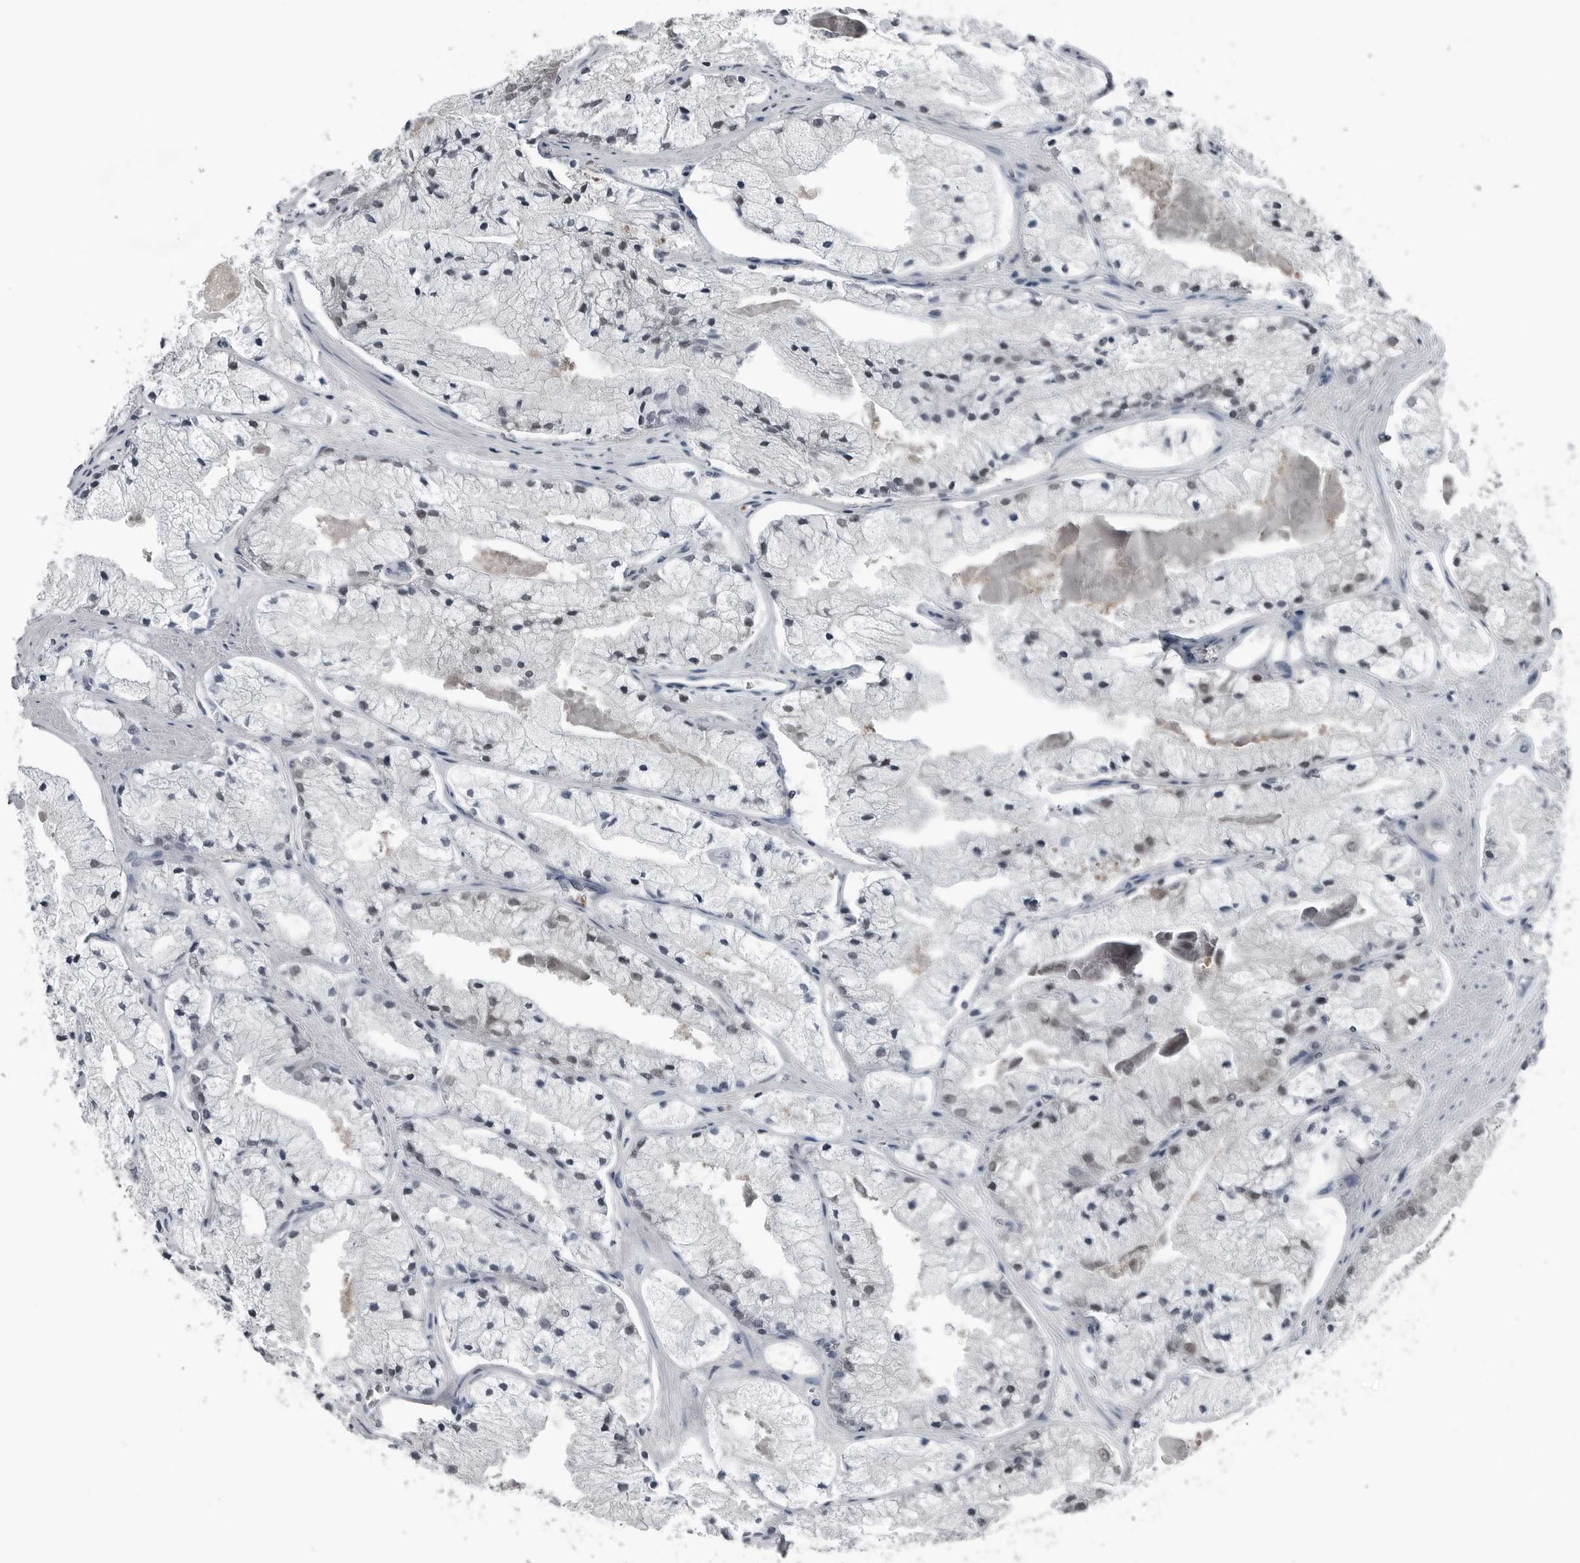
{"staining": {"intensity": "weak", "quantity": "<25%", "location": "nuclear"}, "tissue": "prostate cancer", "cell_type": "Tumor cells", "image_type": "cancer", "snomed": [{"axis": "morphology", "description": "Adenocarcinoma, High grade"}, {"axis": "topography", "description": "Prostate"}], "caption": "Immunohistochemistry of prostate cancer shows no expression in tumor cells.", "gene": "AKR1A1", "patient": {"sex": "male", "age": 50}}